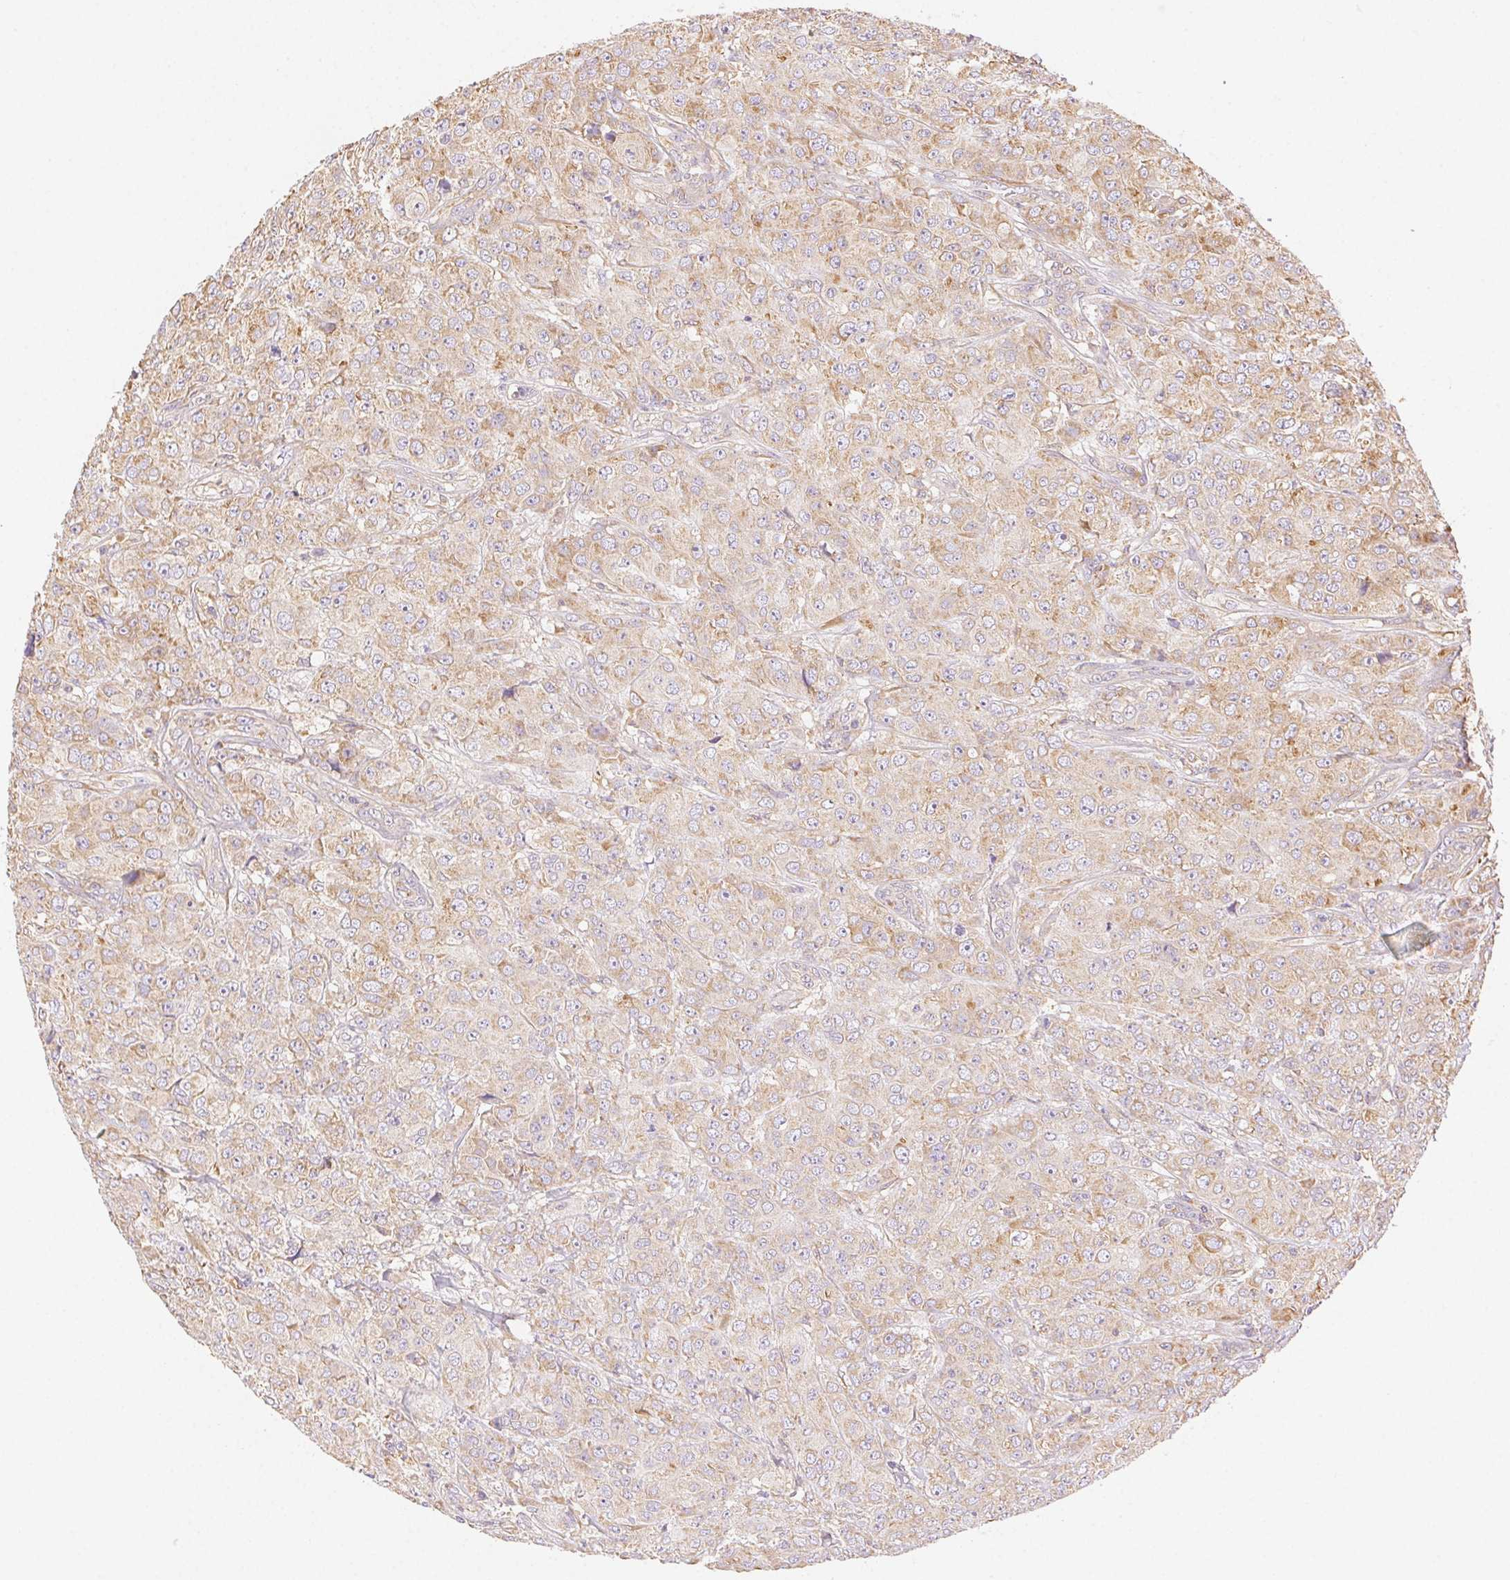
{"staining": {"intensity": "weak", "quantity": ">75%", "location": "cytoplasmic/membranous"}, "tissue": "breast cancer", "cell_type": "Tumor cells", "image_type": "cancer", "snomed": [{"axis": "morphology", "description": "Normal tissue, NOS"}, {"axis": "morphology", "description": "Duct carcinoma"}, {"axis": "topography", "description": "Breast"}], "caption": "IHC histopathology image of infiltrating ductal carcinoma (breast) stained for a protein (brown), which displays low levels of weak cytoplasmic/membranous staining in approximately >75% of tumor cells.", "gene": "ENTREP1", "patient": {"sex": "female", "age": 43}}